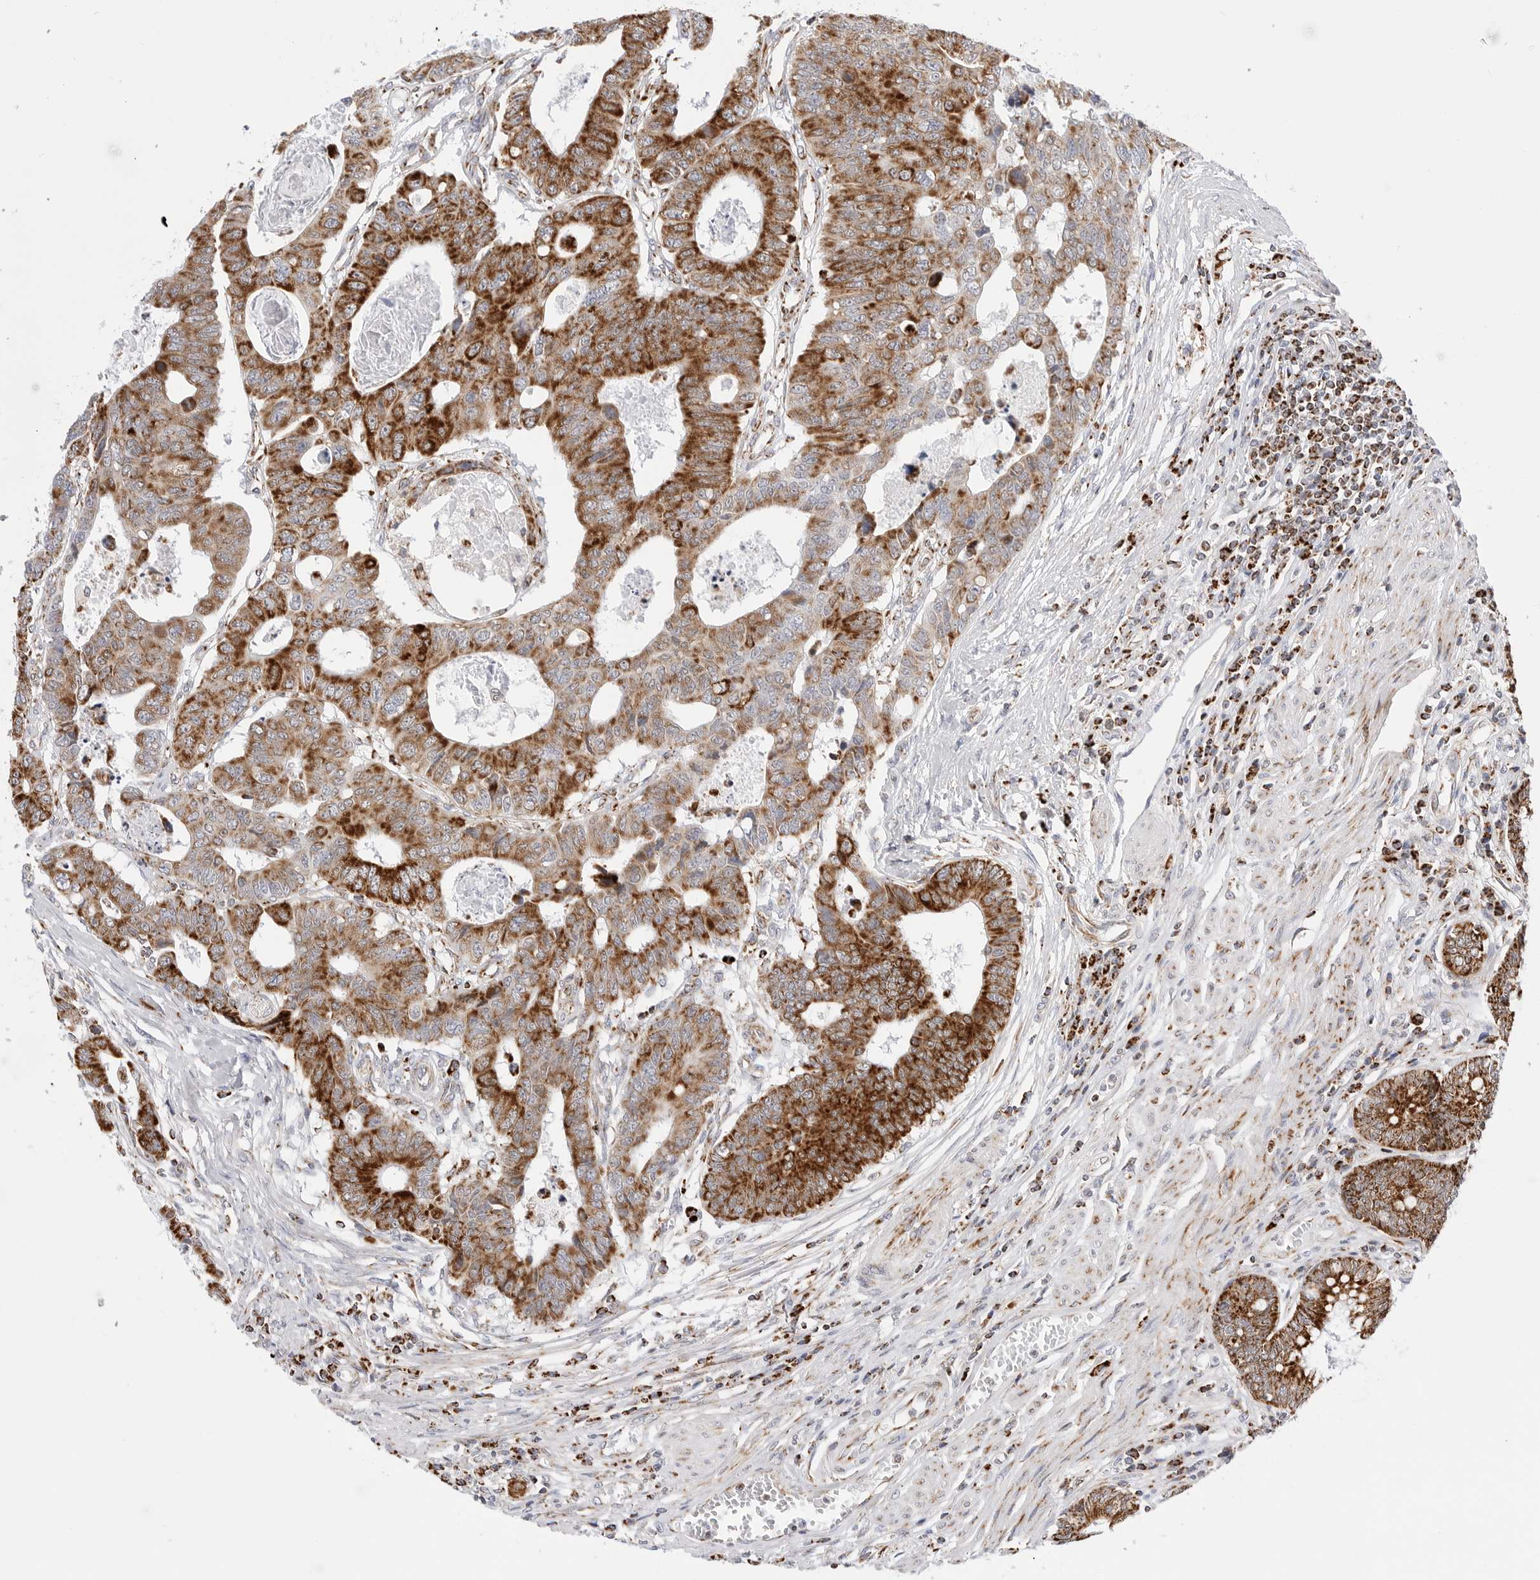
{"staining": {"intensity": "strong", "quantity": ">75%", "location": "cytoplasmic/membranous"}, "tissue": "colorectal cancer", "cell_type": "Tumor cells", "image_type": "cancer", "snomed": [{"axis": "morphology", "description": "Adenocarcinoma, NOS"}, {"axis": "topography", "description": "Rectum"}], "caption": "Immunohistochemical staining of human colorectal adenocarcinoma reveals high levels of strong cytoplasmic/membranous protein staining in about >75% of tumor cells.", "gene": "ATP5IF1", "patient": {"sex": "male", "age": 84}}